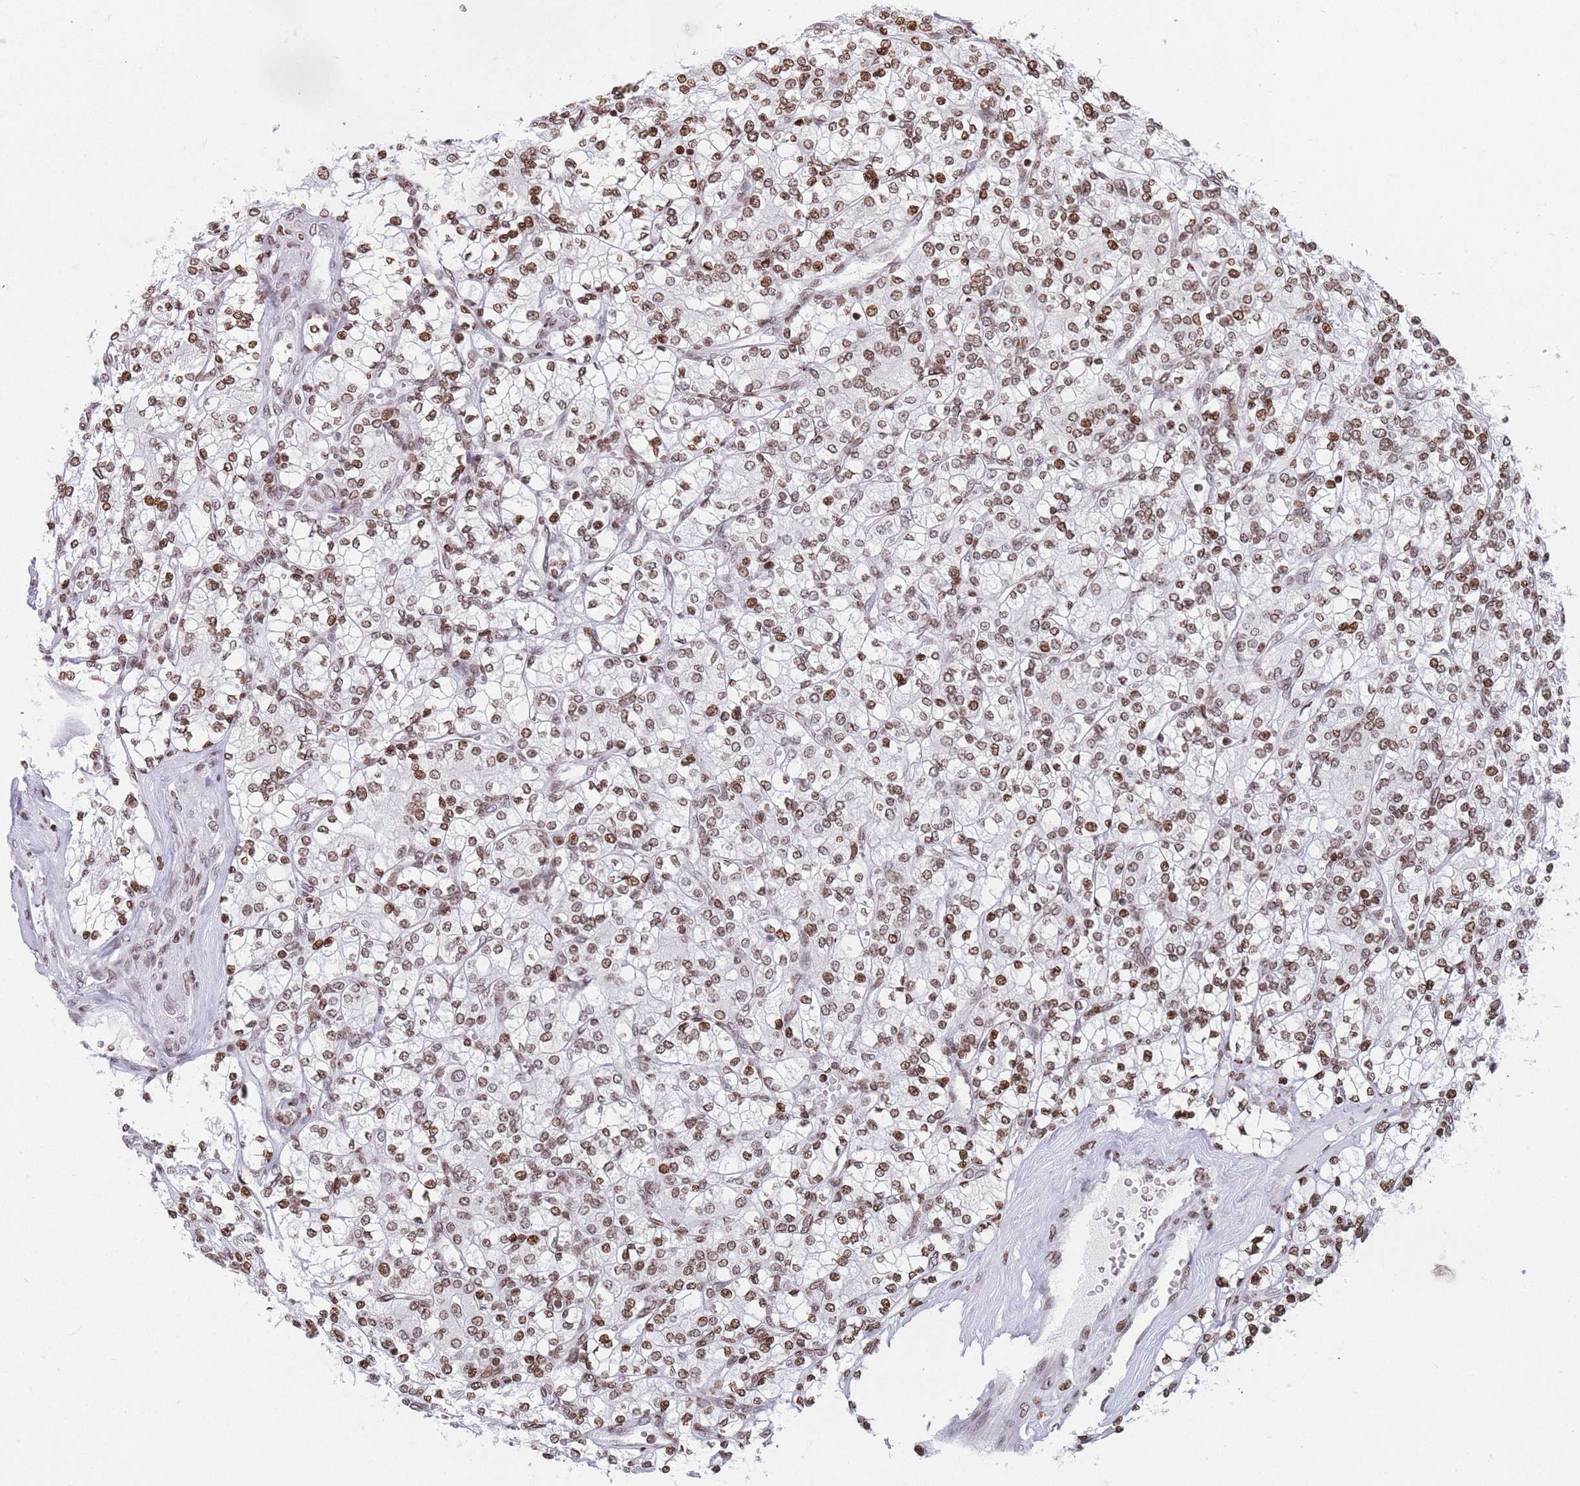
{"staining": {"intensity": "moderate", "quantity": ">75%", "location": "nuclear"}, "tissue": "renal cancer", "cell_type": "Tumor cells", "image_type": "cancer", "snomed": [{"axis": "morphology", "description": "Adenocarcinoma, NOS"}, {"axis": "topography", "description": "Kidney"}], "caption": "Renal adenocarcinoma stained with a protein marker exhibits moderate staining in tumor cells.", "gene": "AK9", "patient": {"sex": "male", "age": 77}}